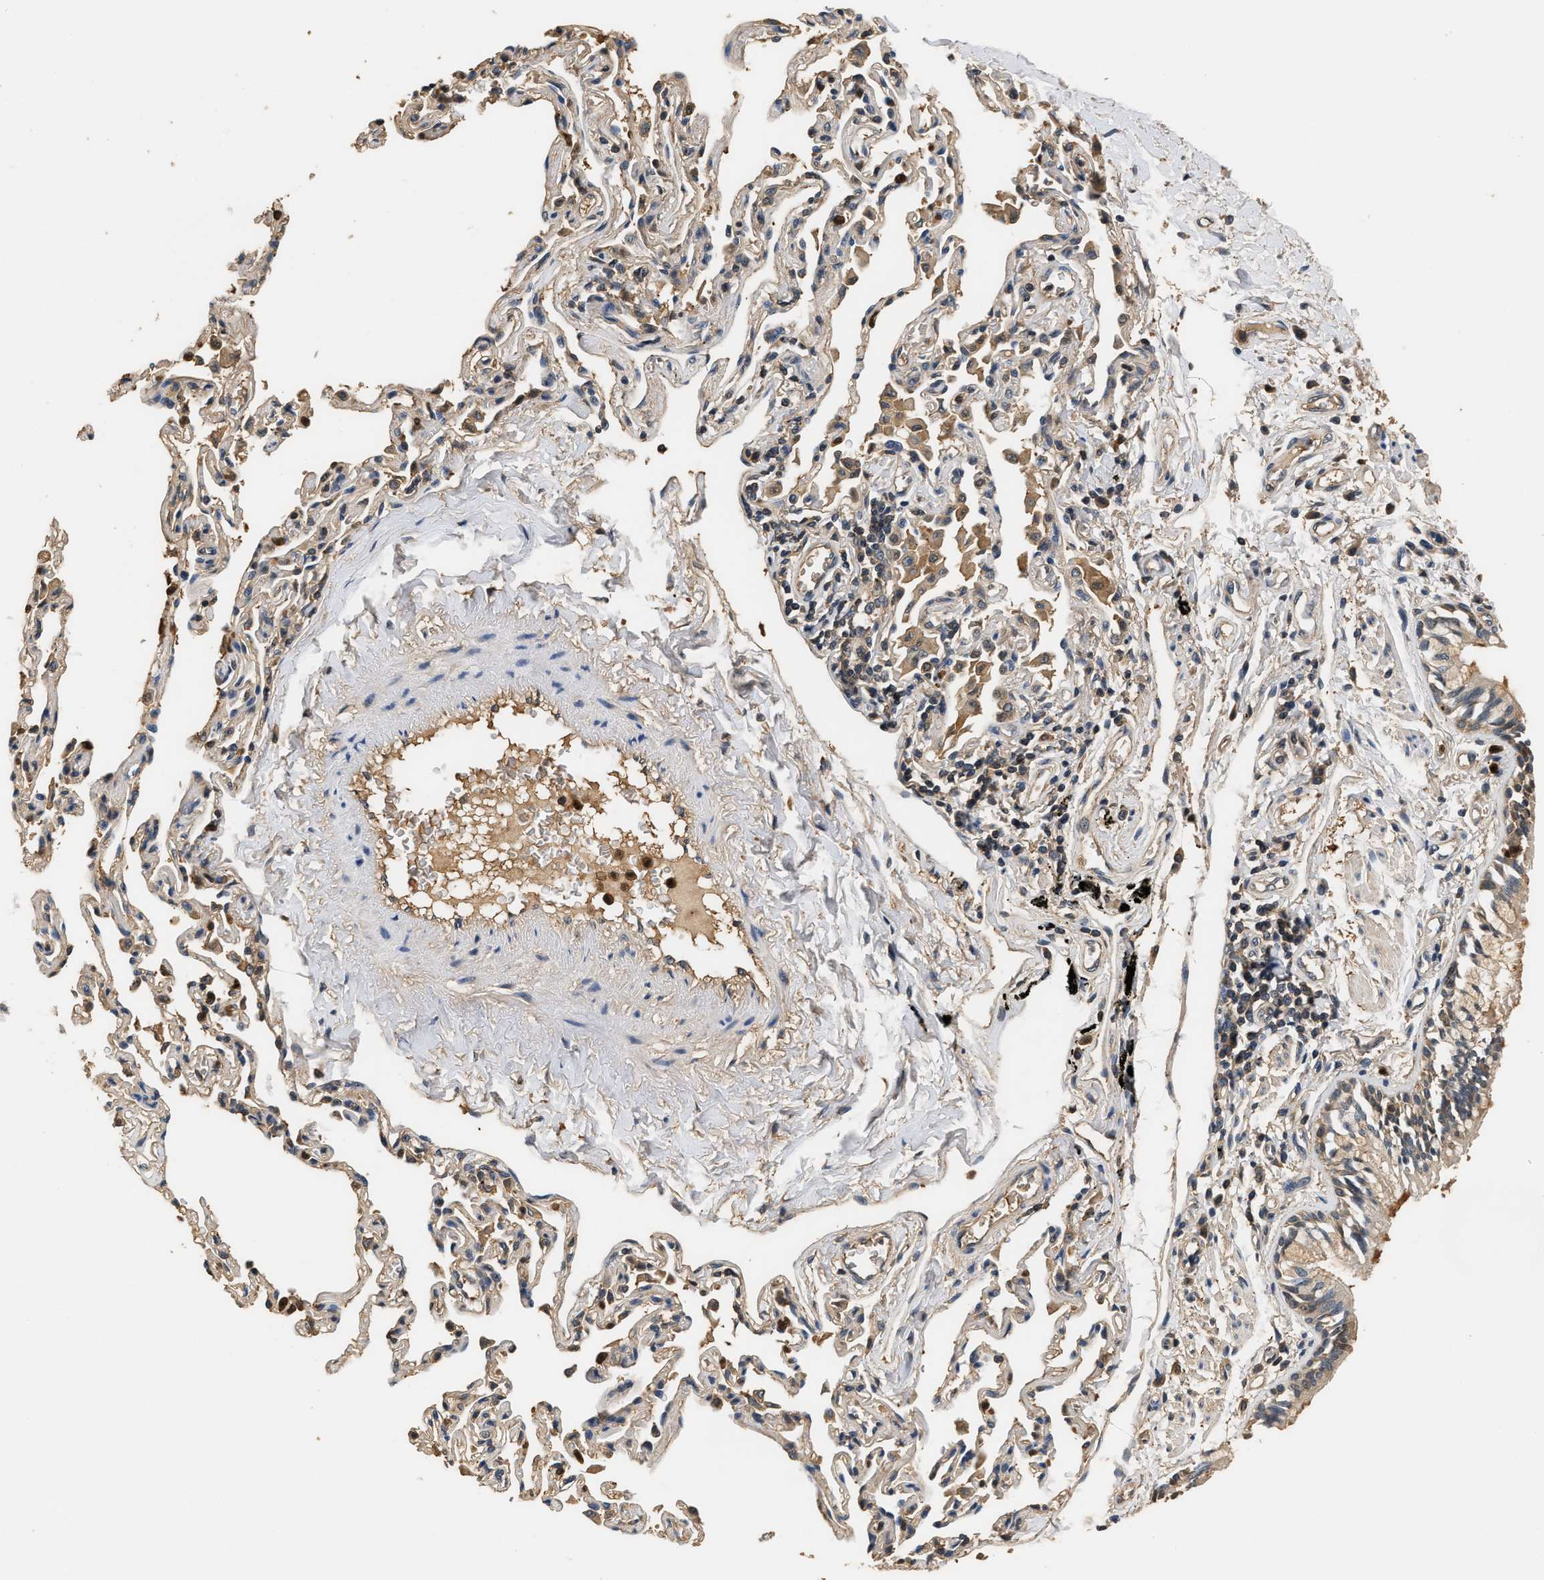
{"staining": {"intensity": "moderate", "quantity": ">75%", "location": "cytoplasmic/membranous"}, "tissue": "bronchus", "cell_type": "Respiratory epithelial cells", "image_type": "normal", "snomed": [{"axis": "morphology", "description": "Normal tissue, NOS"}, {"axis": "morphology", "description": "Inflammation, NOS"}, {"axis": "topography", "description": "Cartilage tissue"}, {"axis": "topography", "description": "Bronchus"}], "caption": "About >75% of respiratory epithelial cells in benign human bronchus exhibit moderate cytoplasmic/membranous protein expression as visualized by brown immunohistochemical staining.", "gene": "GPI", "patient": {"sex": "male", "age": 77}}